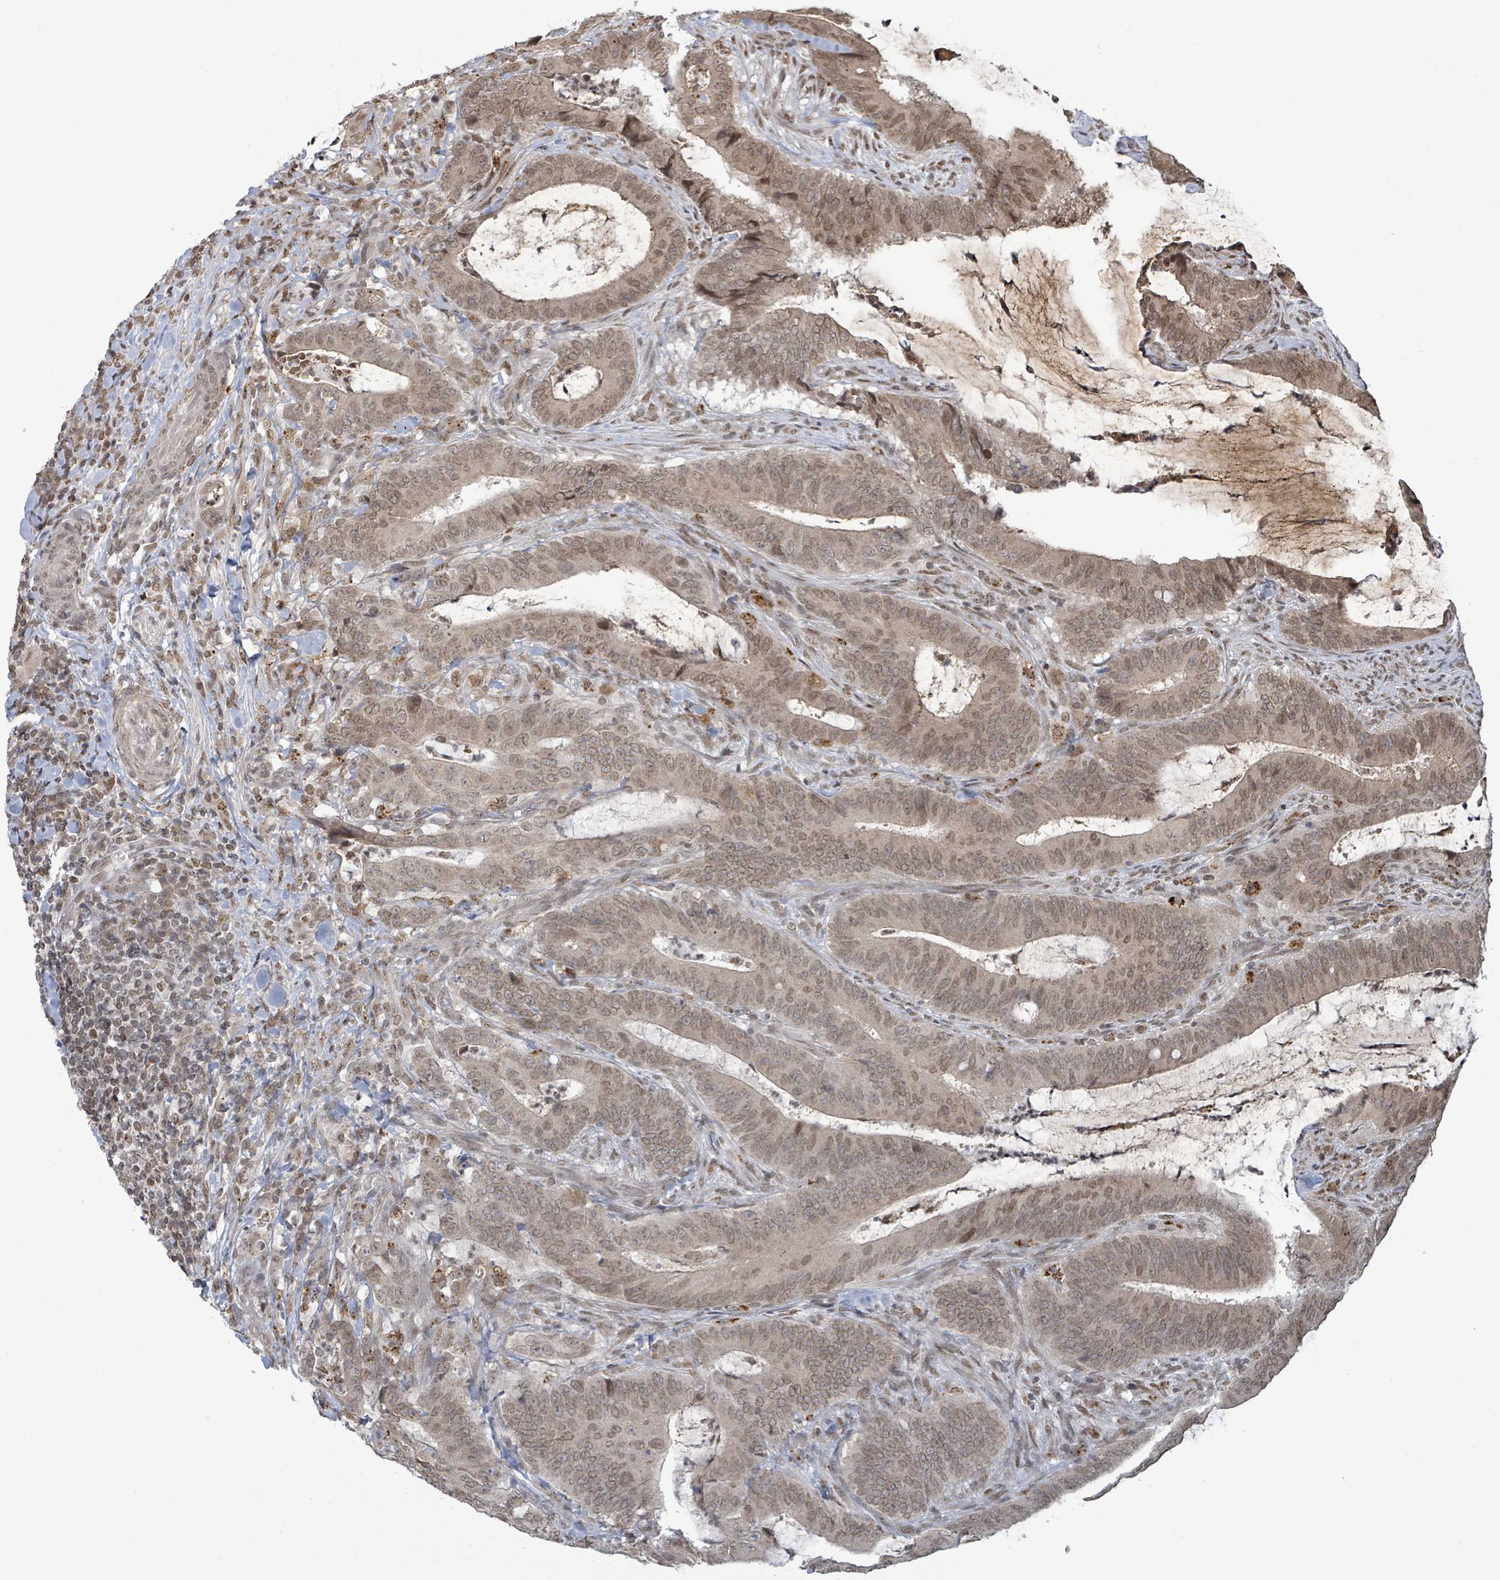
{"staining": {"intensity": "weak", "quantity": ">75%", "location": "cytoplasmic/membranous,nuclear"}, "tissue": "colorectal cancer", "cell_type": "Tumor cells", "image_type": "cancer", "snomed": [{"axis": "morphology", "description": "Adenocarcinoma, NOS"}, {"axis": "topography", "description": "Colon"}], "caption": "Colorectal cancer (adenocarcinoma) tissue exhibits weak cytoplasmic/membranous and nuclear positivity in approximately >75% of tumor cells", "gene": "SBF2", "patient": {"sex": "female", "age": 43}}